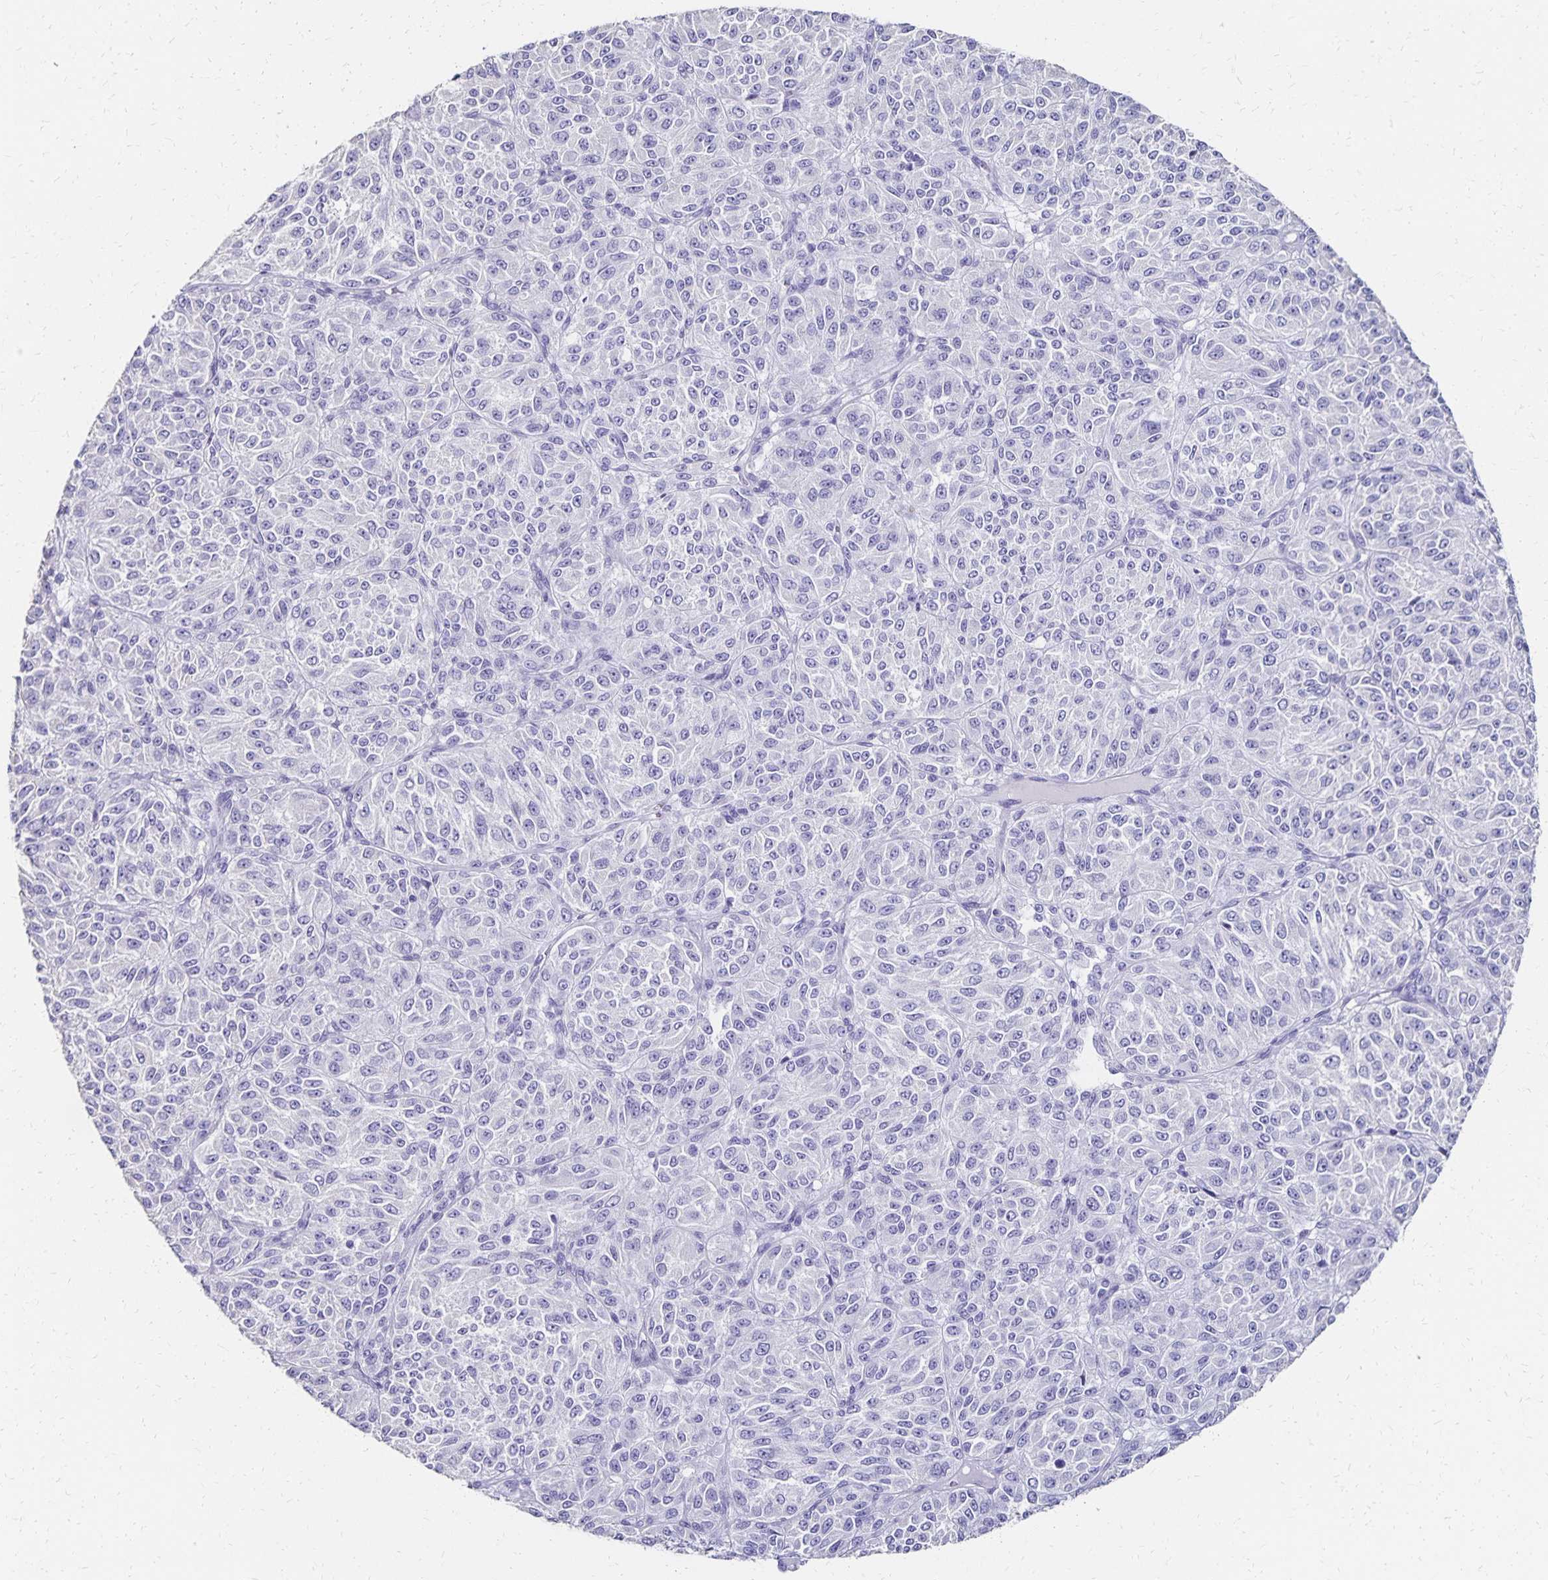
{"staining": {"intensity": "negative", "quantity": "none", "location": "none"}, "tissue": "melanoma", "cell_type": "Tumor cells", "image_type": "cancer", "snomed": [{"axis": "morphology", "description": "Malignant melanoma, Metastatic site"}, {"axis": "topography", "description": "Brain"}], "caption": "Melanoma was stained to show a protein in brown. There is no significant expression in tumor cells. (DAB immunohistochemistry with hematoxylin counter stain).", "gene": "DYNLT4", "patient": {"sex": "female", "age": 56}}